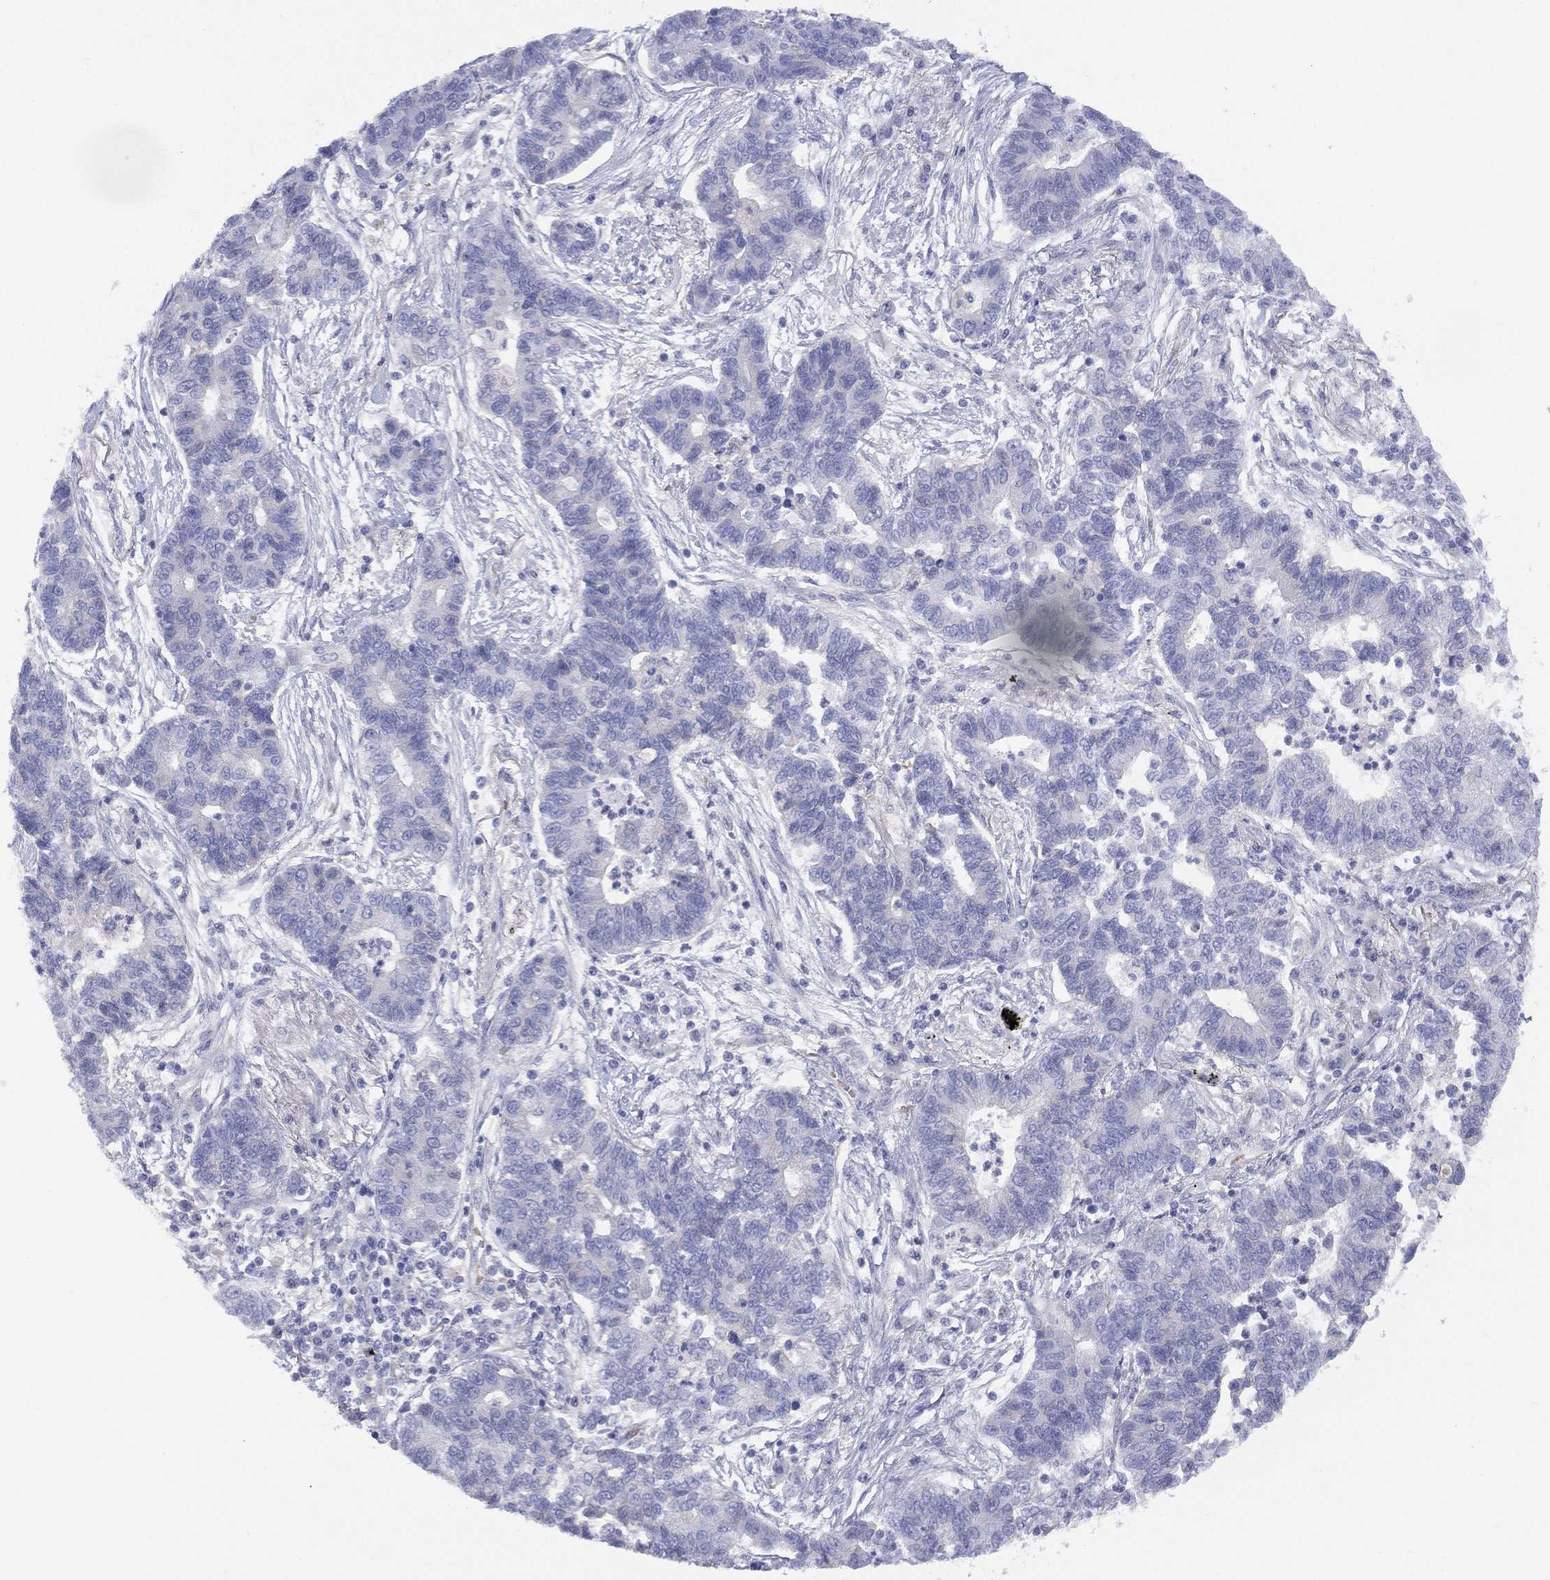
{"staining": {"intensity": "negative", "quantity": "none", "location": "none"}, "tissue": "lung cancer", "cell_type": "Tumor cells", "image_type": "cancer", "snomed": [{"axis": "morphology", "description": "Adenocarcinoma, NOS"}, {"axis": "topography", "description": "Lung"}], "caption": "Human lung cancer (adenocarcinoma) stained for a protein using immunohistochemistry demonstrates no staining in tumor cells.", "gene": "CYP2D6", "patient": {"sex": "female", "age": 57}}